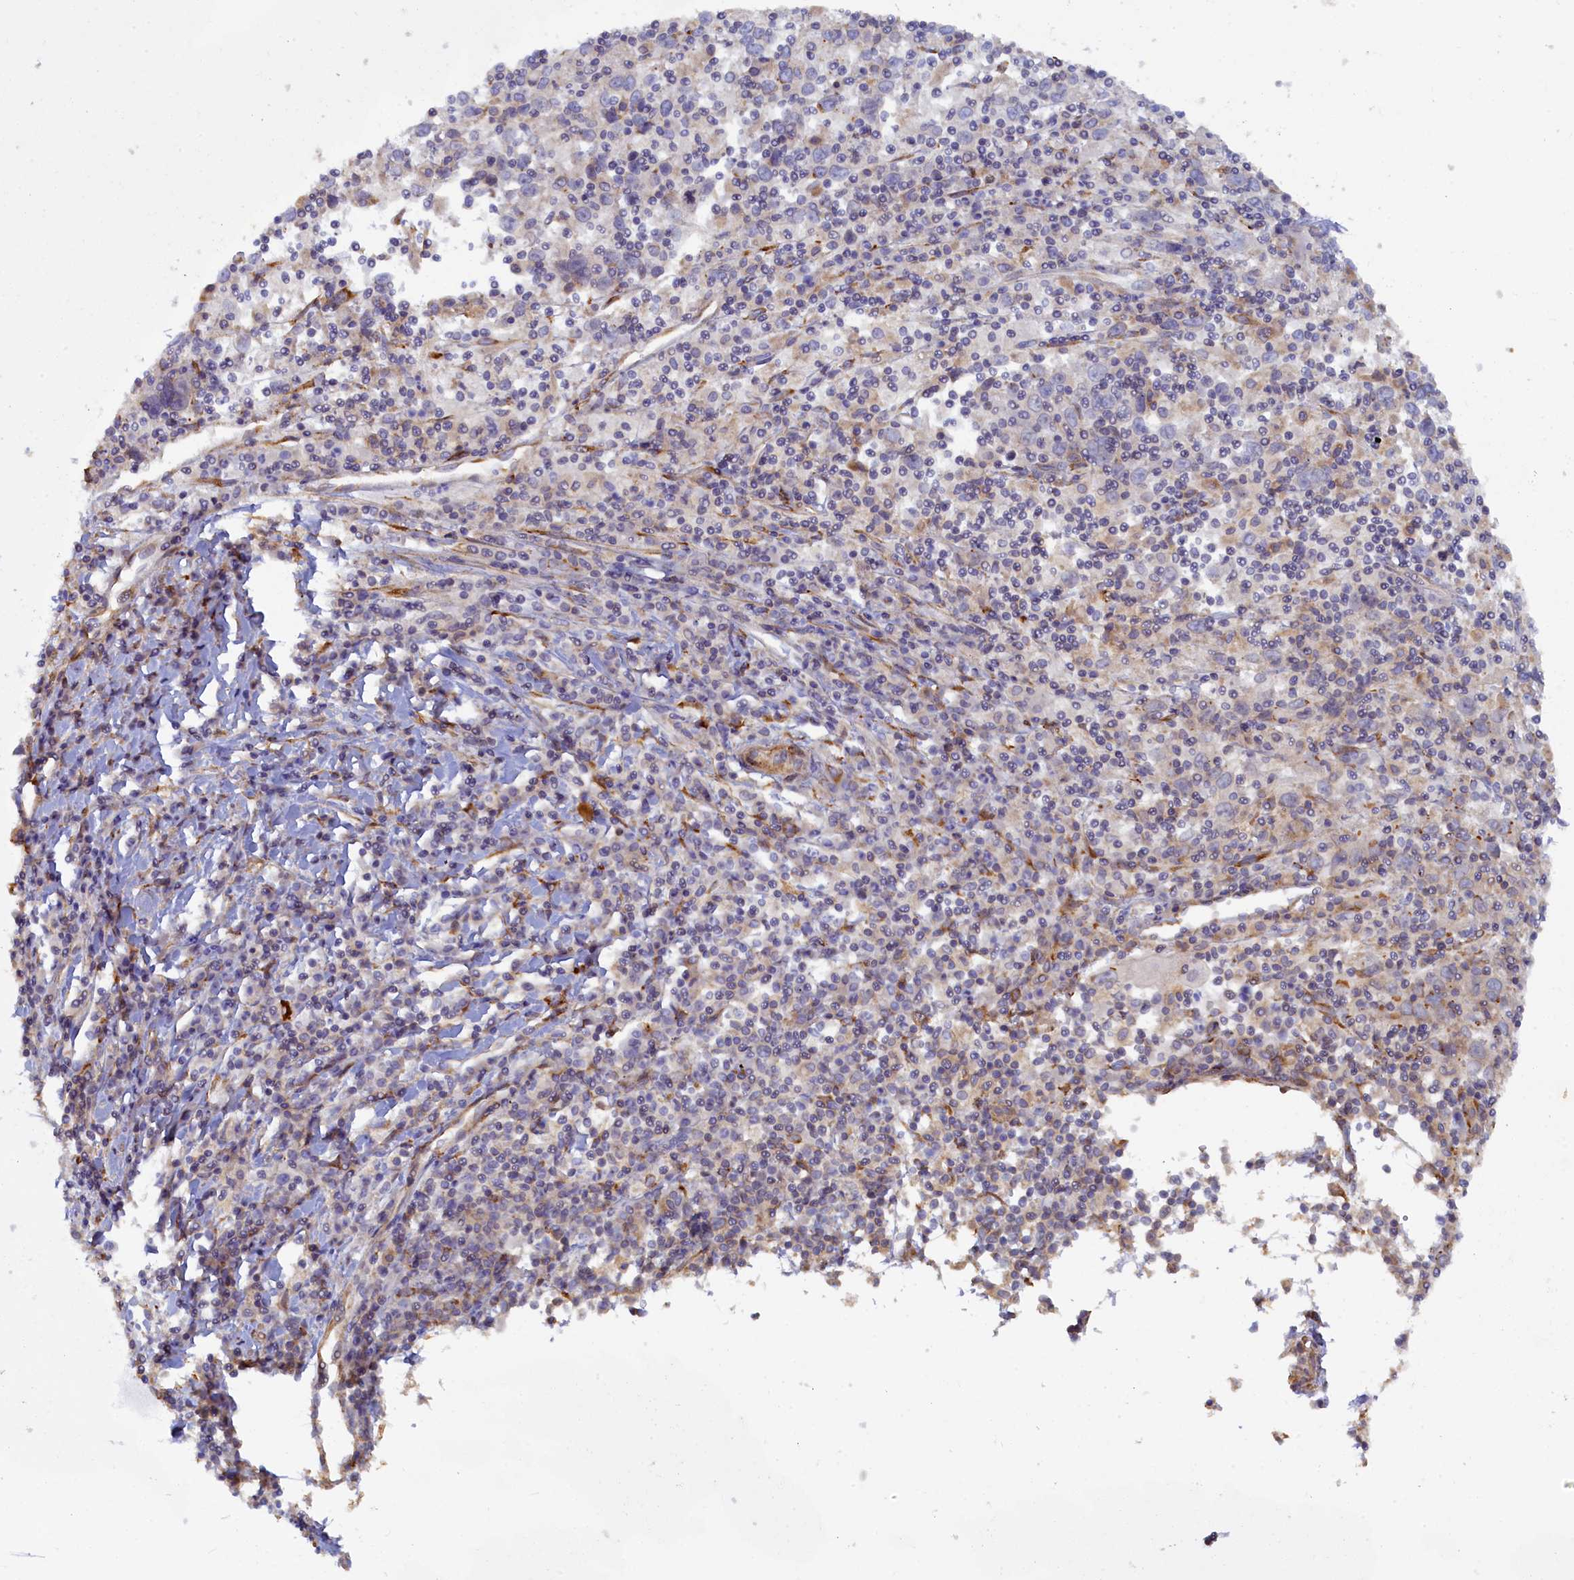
{"staining": {"intensity": "moderate", "quantity": "25%-75%", "location": "cytoplasmic/membranous"}, "tissue": "cervical cancer", "cell_type": "Tumor cells", "image_type": "cancer", "snomed": [{"axis": "morphology", "description": "Squamous cell carcinoma, NOS"}, {"axis": "topography", "description": "Cervix"}], "caption": "Squamous cell carcinoma (cervical) stained for a protein (brown) reveals moderate cytoplasmic/membranous positive staining in approximately 25%-75% of tumor cells.", "gene": "POGLUT3", "patient": {"sex": "female", "age": 46}}